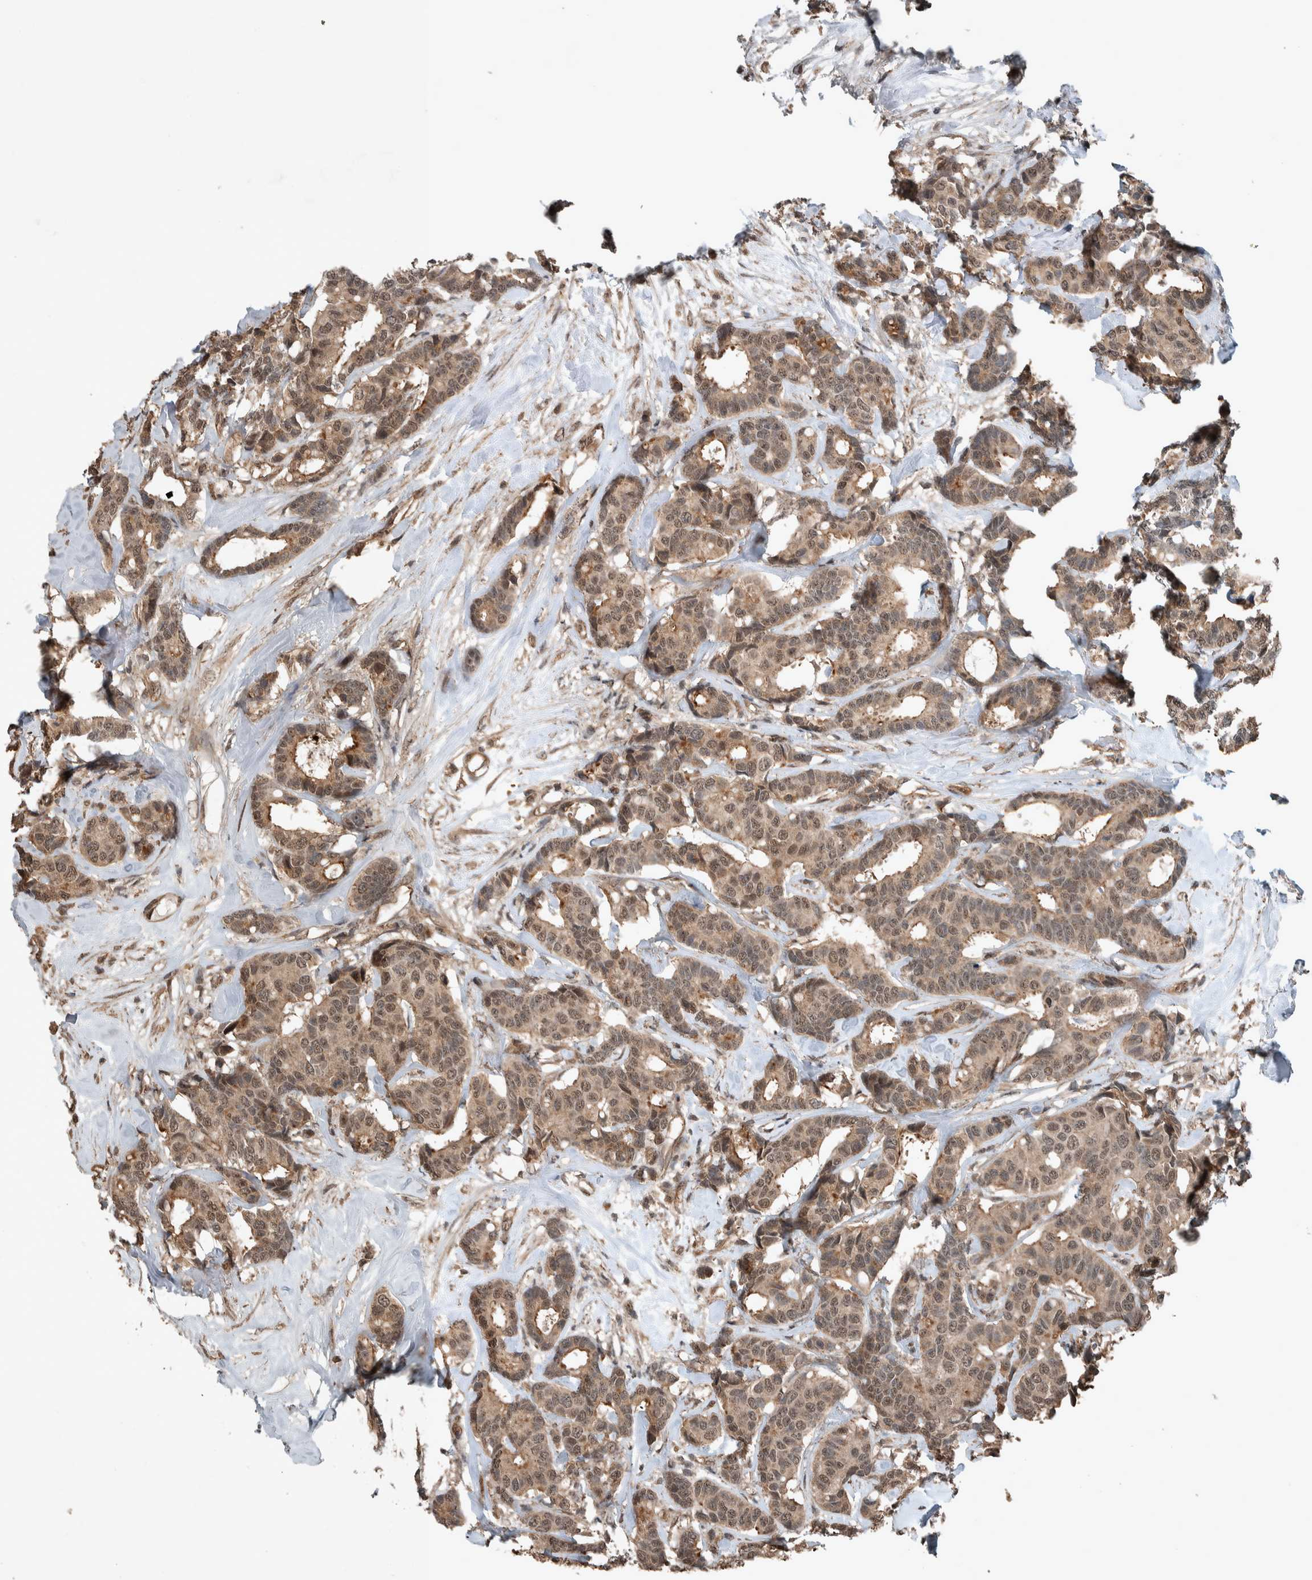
{"staining": {"intensity": "weak", "quantity": ">75%", "location": "cytoplasmic/membranous,nuclear"}, "tissue": "breast cancer", "cell_type": "Tumor cells", "image_type": "cancer", "snomed": [{"axis": "morphology", "description": "Duct carcinoma"}, {"axis": "topography", "description": "Breast"}], "caption": "A histopathology image of human invasive ductal carcinoma (breast) stained for a protein reveals weak cytoplasmic/membranous and nuclear brown staining in tumor cells.", "gene": "MYO1E", "patient": {"sex": "female", "age": 87}}